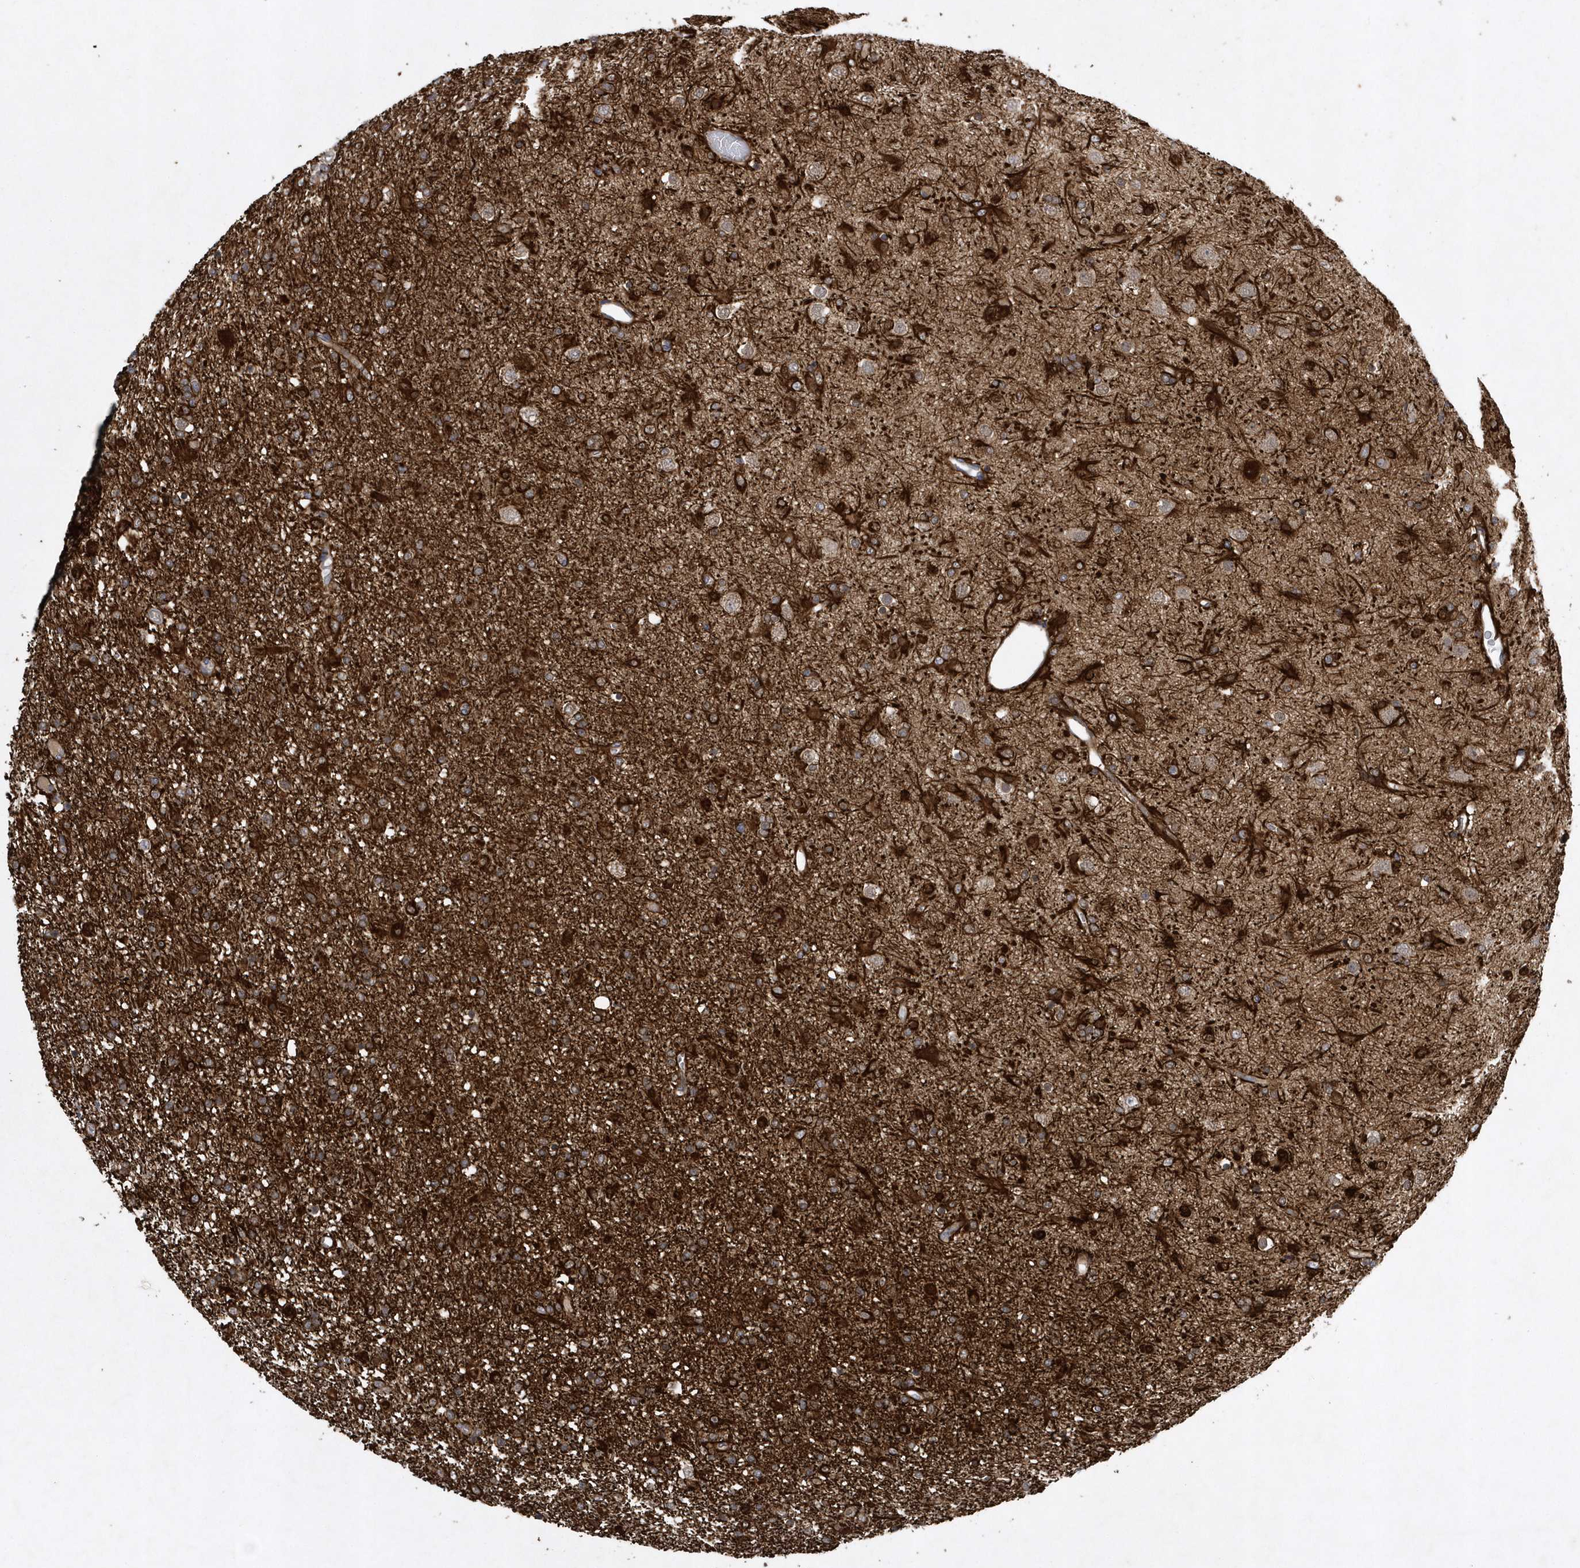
{"staining": {"intensity": "strong", "quantity": ">75%", "location": "cytoplasmic/membranous"}, "tissue": "glioma", "cell_type": "Tumor cells", "image_type": "cancer", "snomed": [{"axis": "morphology", "description": "Glioma, malignant, Low grade"}, {"axis": "topography", "description": "Brain"}], "caption": "Tumor cells demonstrate high levels of strong cytoplasmic/membranous expression in about >75% of cells in human low-grade glioma (malignant).", "gene": "PAICS", "patient": {"sex": "male", "age": 65}}